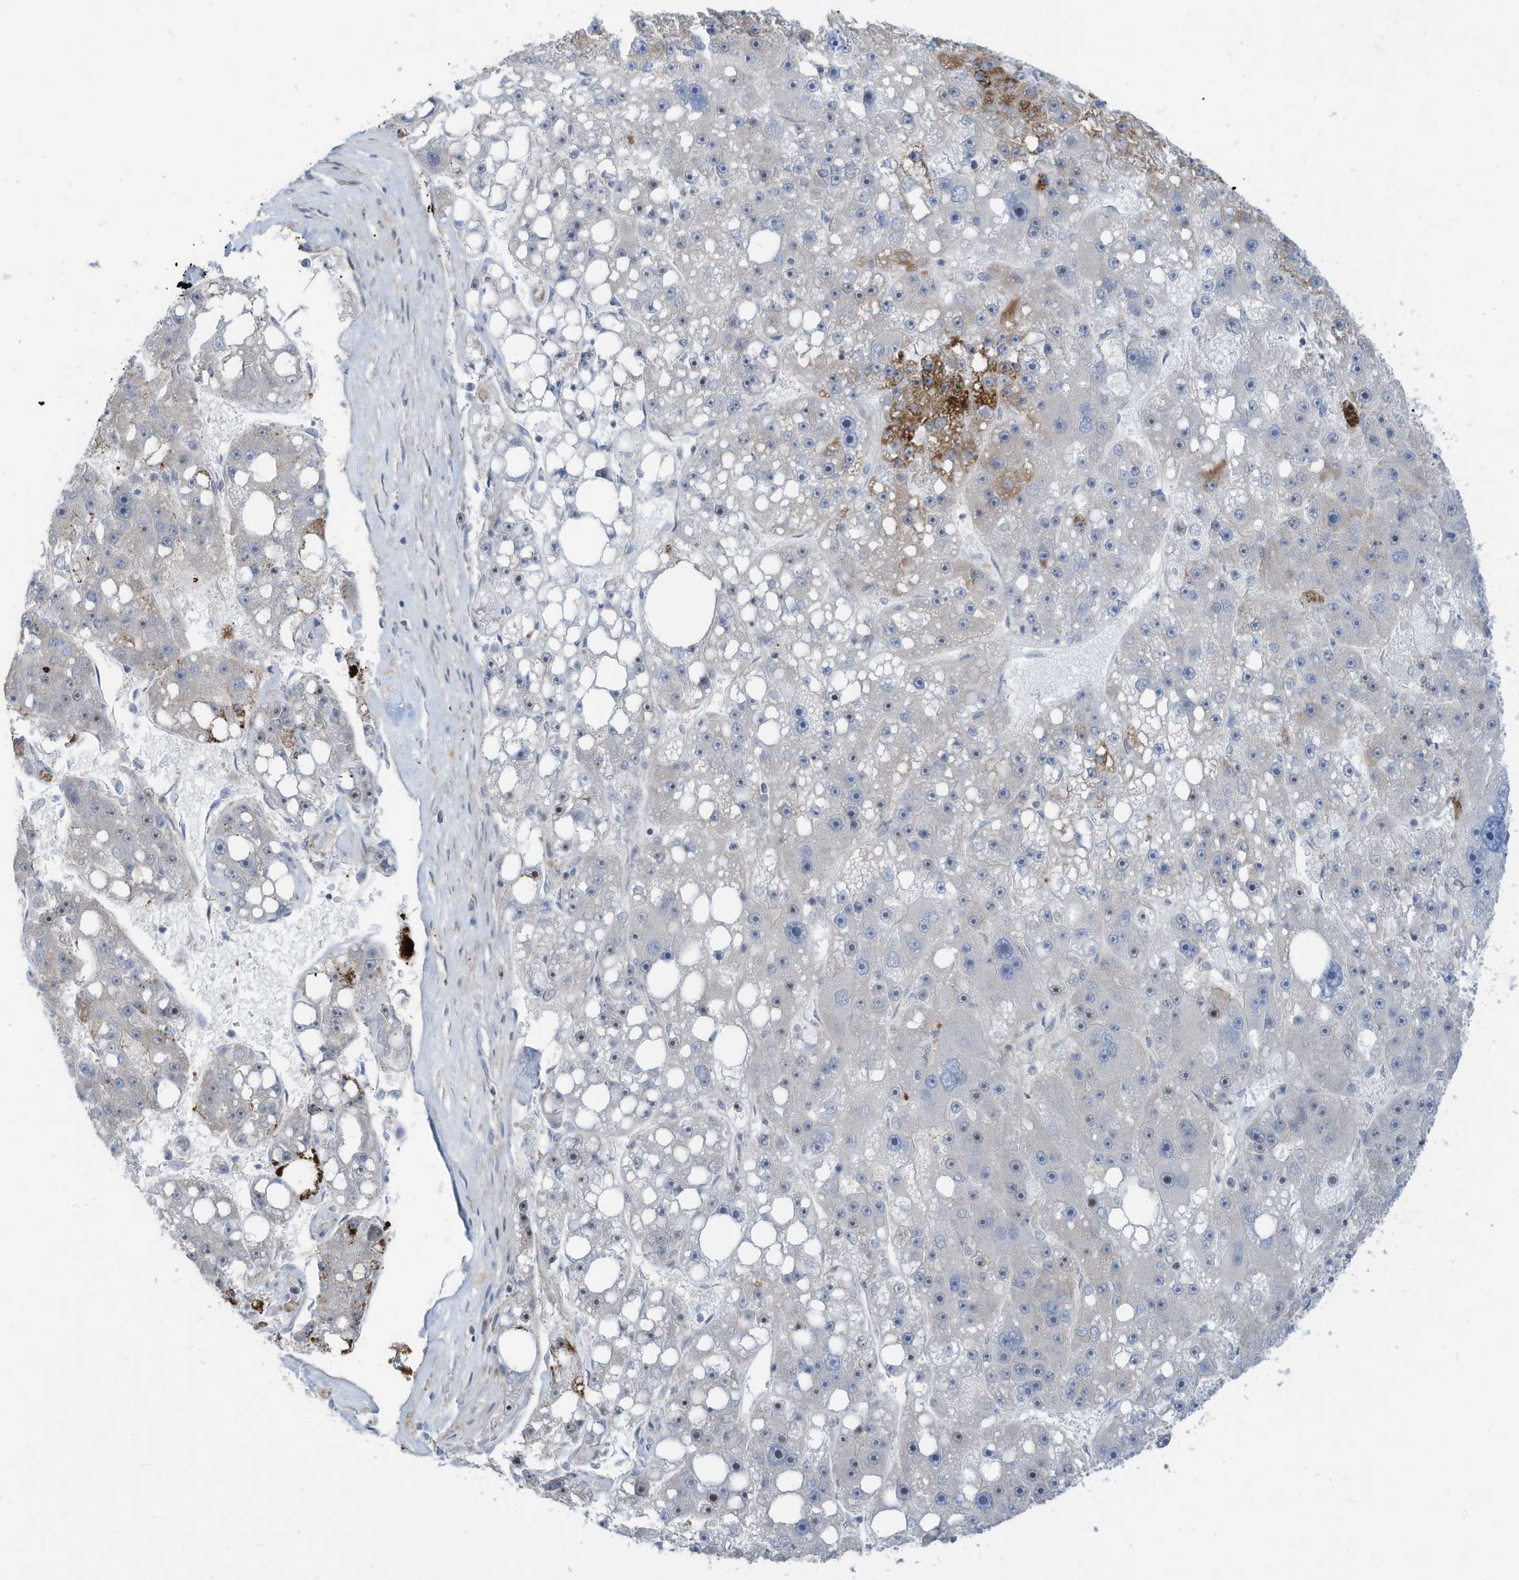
{"staining": {"intensity": "negative", "quantity": "none", "location": "none"}, "tissue": "liver cancer", "cell_type": "Tumor cells", "image_type": "cancer", "snomed": [{"axis": "morphology", "description": "Carcinoma, Hepatocellular, NOS"}, {"axis": "topography", "description": "Liver"}], "caption": "The histopathology image displays no significant positivity in tumor cells of liver hepatocellular carcinoma.", "gene": "GPATCH3", "patient": {"sex": "female", "age": 61}}